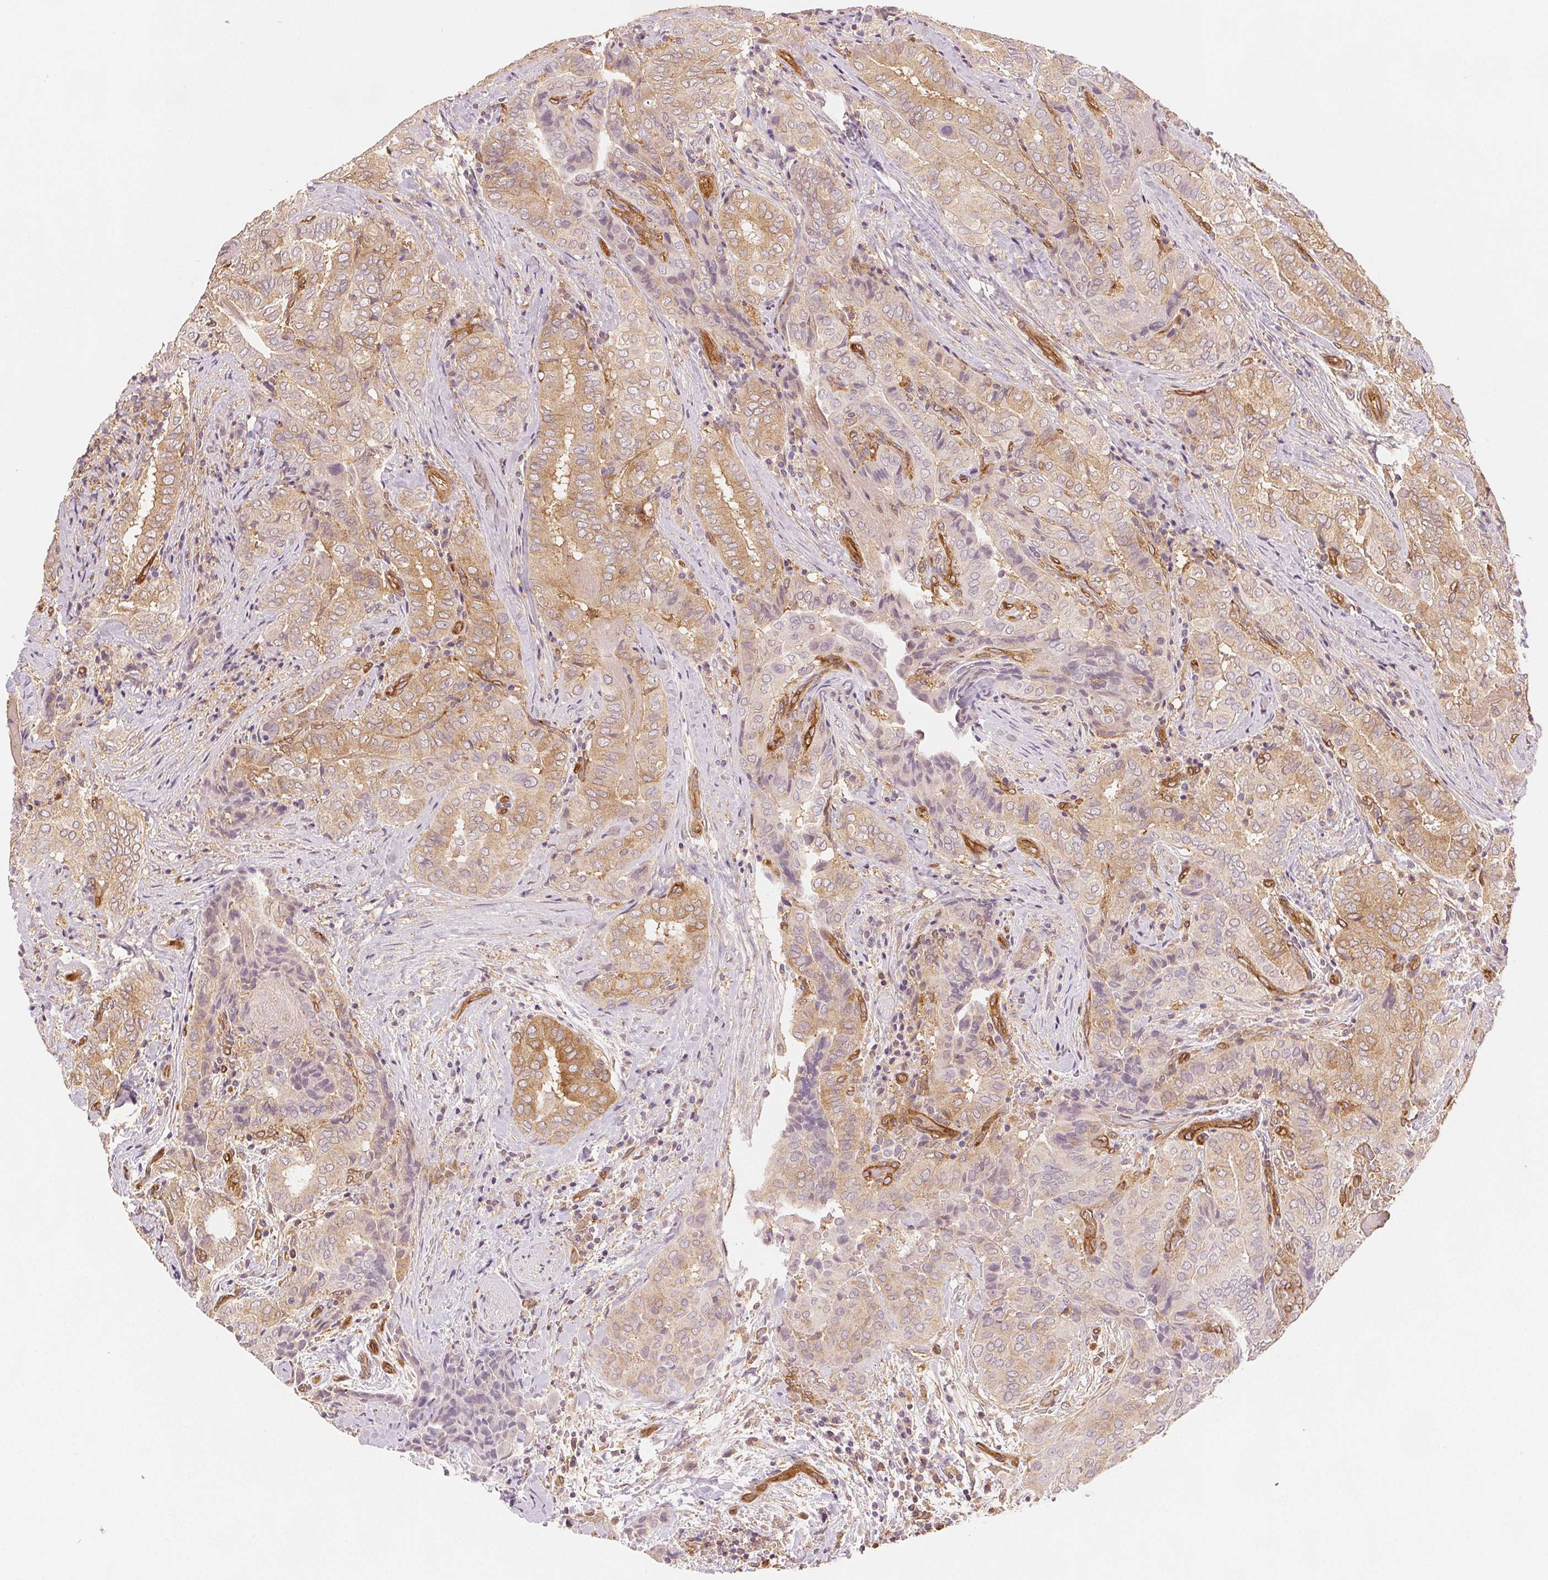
{"staining": {"intensity": "weak", "quantity": ">75%", "location": "cytoplasmic/membranous"}, "tissue": "thyroid cancer", "cell_type": "Tumor cells", "image_type": "cancer", "snomed": [{"axis": "morphology", "description": "Papillary adenocarcinoma, NOS"}, {"axis": "topography", "description": "Thyroid gland"}], "caption": "An image showing weak cytoplasmic/membranous expression in about >75% of tumor cells in papillary adenocarcinoma (thyroid), as visualized by brown immunohistochemical staining.", "gene": "DIAPH2", "patient": {"sex": "female", "age": 61}}